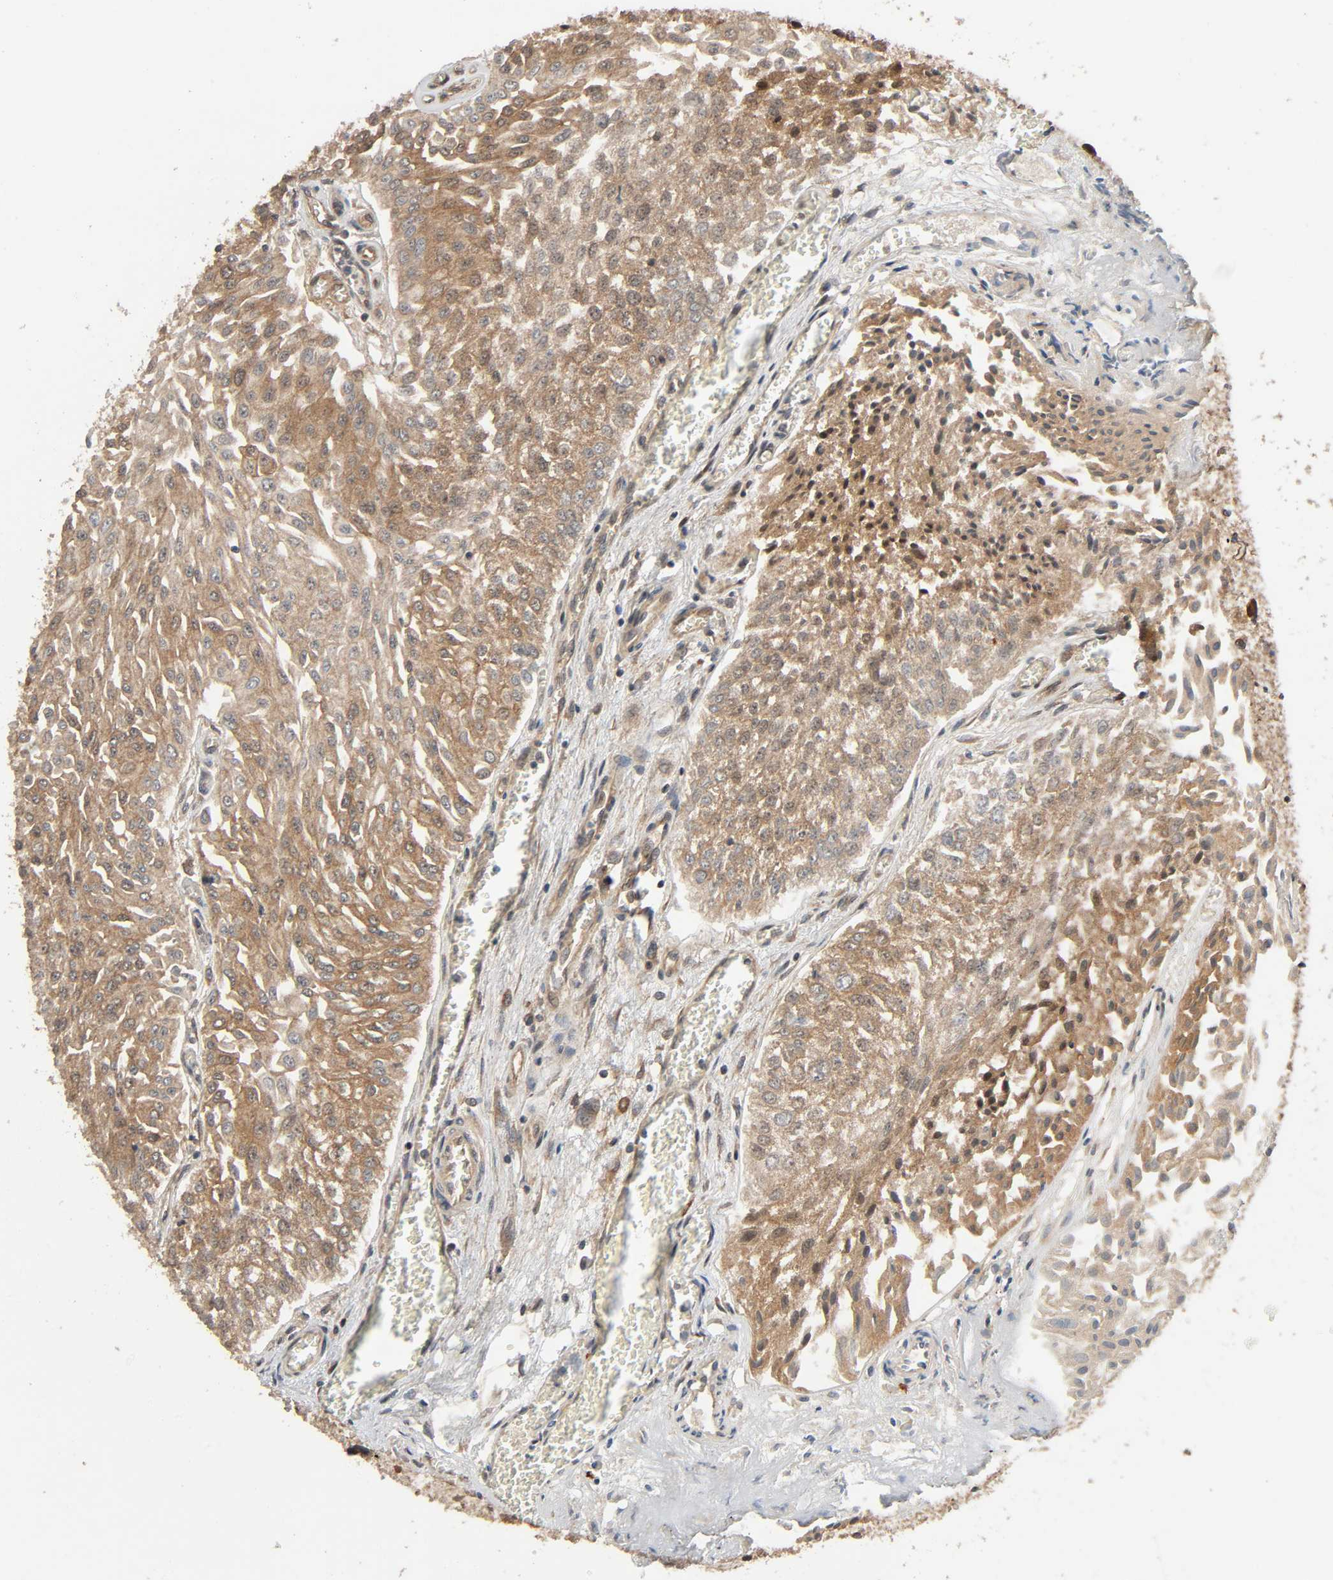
{"staining": {"intensity": "moderate", "quantity": ">75%", "location": "cytoplasmic/membranous"}, "tissue": "urothelial cancer", "cell_type": "Tumor cells", "image_type": "cancer", "snomed": [{"axis": "morphology", "description": "Urothelial carcinoma, Low grade"}, {"axis": "topography", "description": "Urinary bladder"}], "caption": "There is medium levels of moderate cytoplasmic/membranous positivity in tumor cells of low-grade urothelial carcinoma, as demonstrated by immunohistochemical staining (brown color).", "gene": "PPP2R1B", "patient": {"sex": "male", "age": 86}}